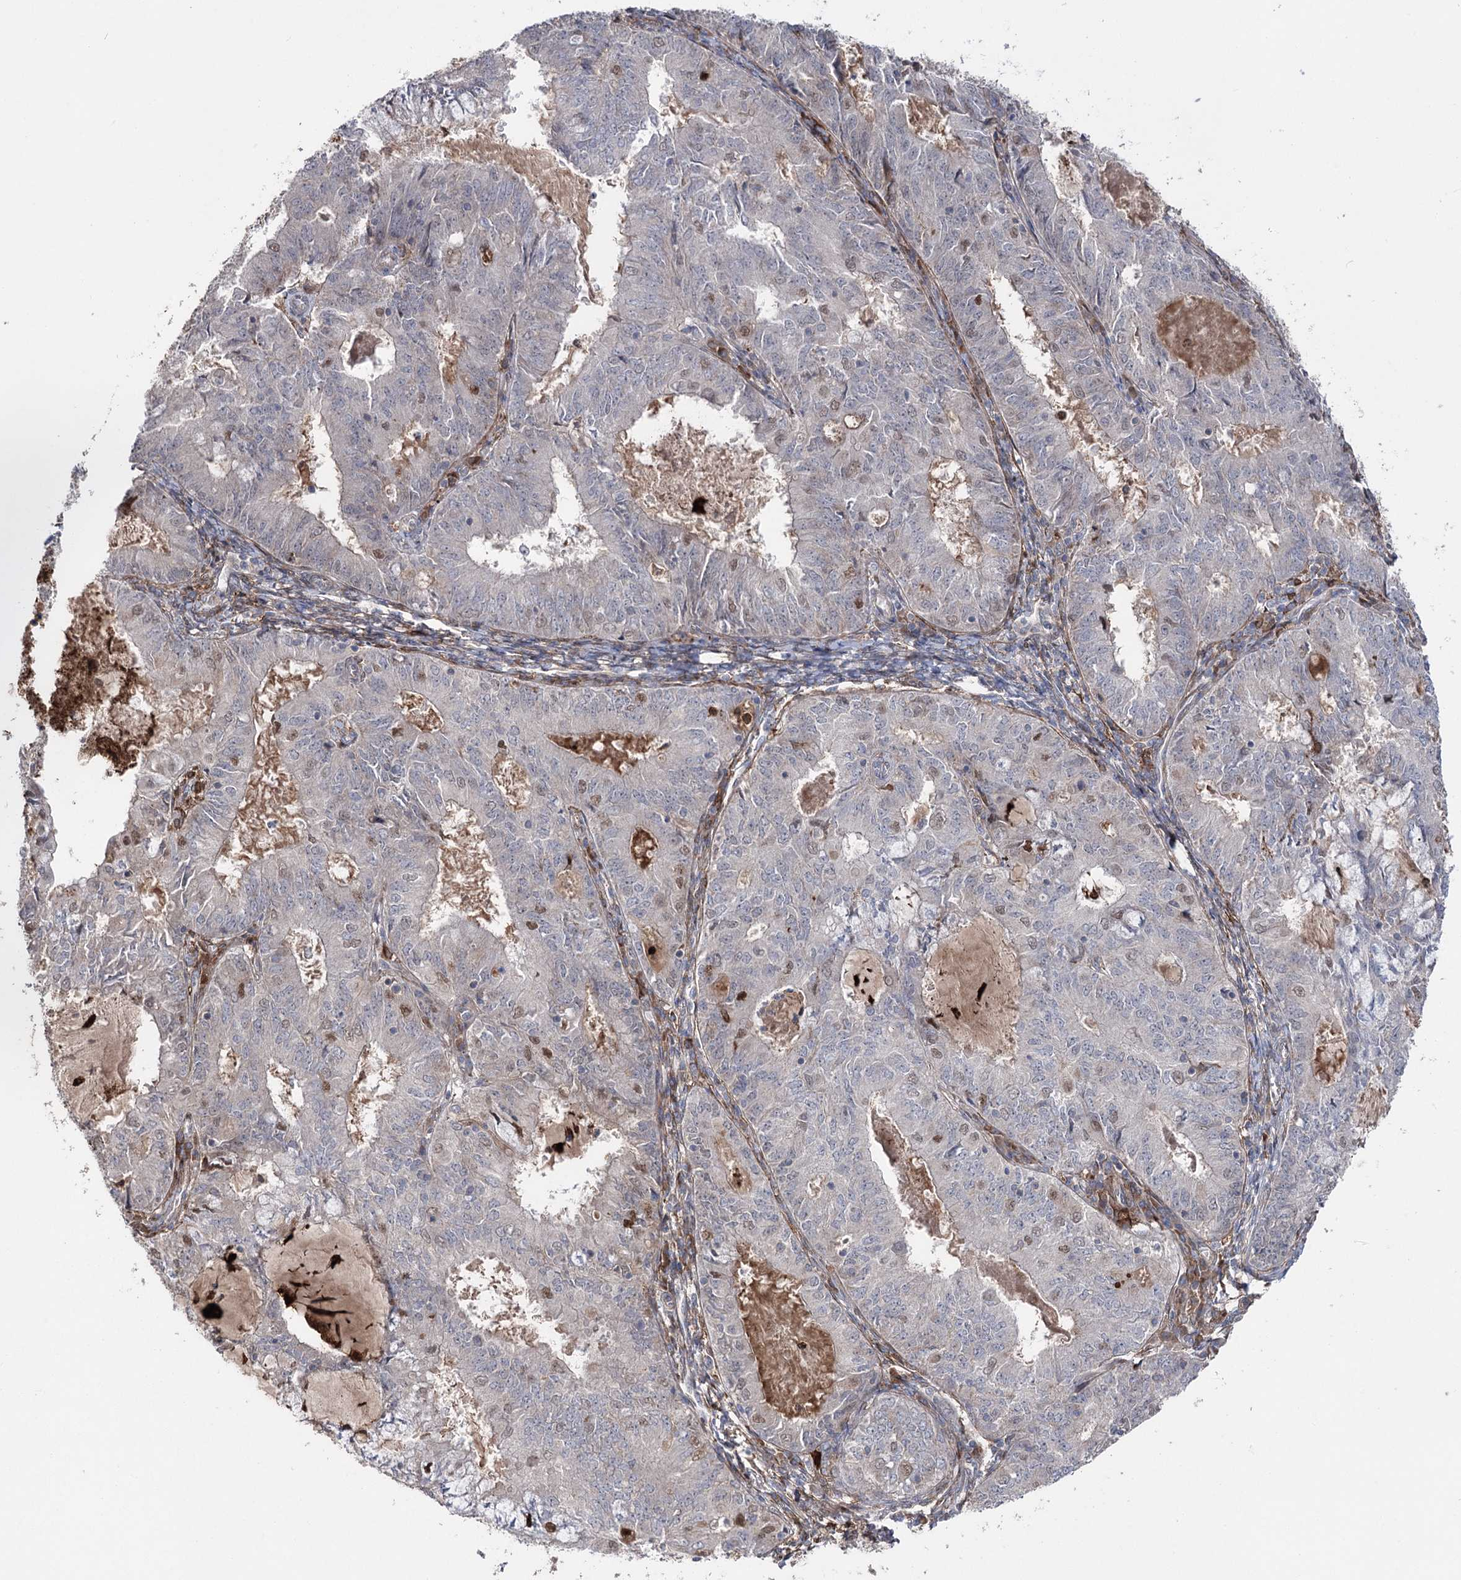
{"staining": {"intensity": "negative", "quantity": "none", "location": "none"}, "tissue": "endometrial cancer", "cell_type": "Tumor cells", "image_type": "cancer", "snomed": [{"axis": "morphology", "description": "Adenocarcinoma, NOS"}, {"axis": "topography", "description": "Endometrium"}], "caption": "Immunohistochemical staining of endometrial adenocarcinoma demonstrates no significant staining in tumor cells.", "gene": "OTUD1", "patient": {"sex": "female", "age": 57}}